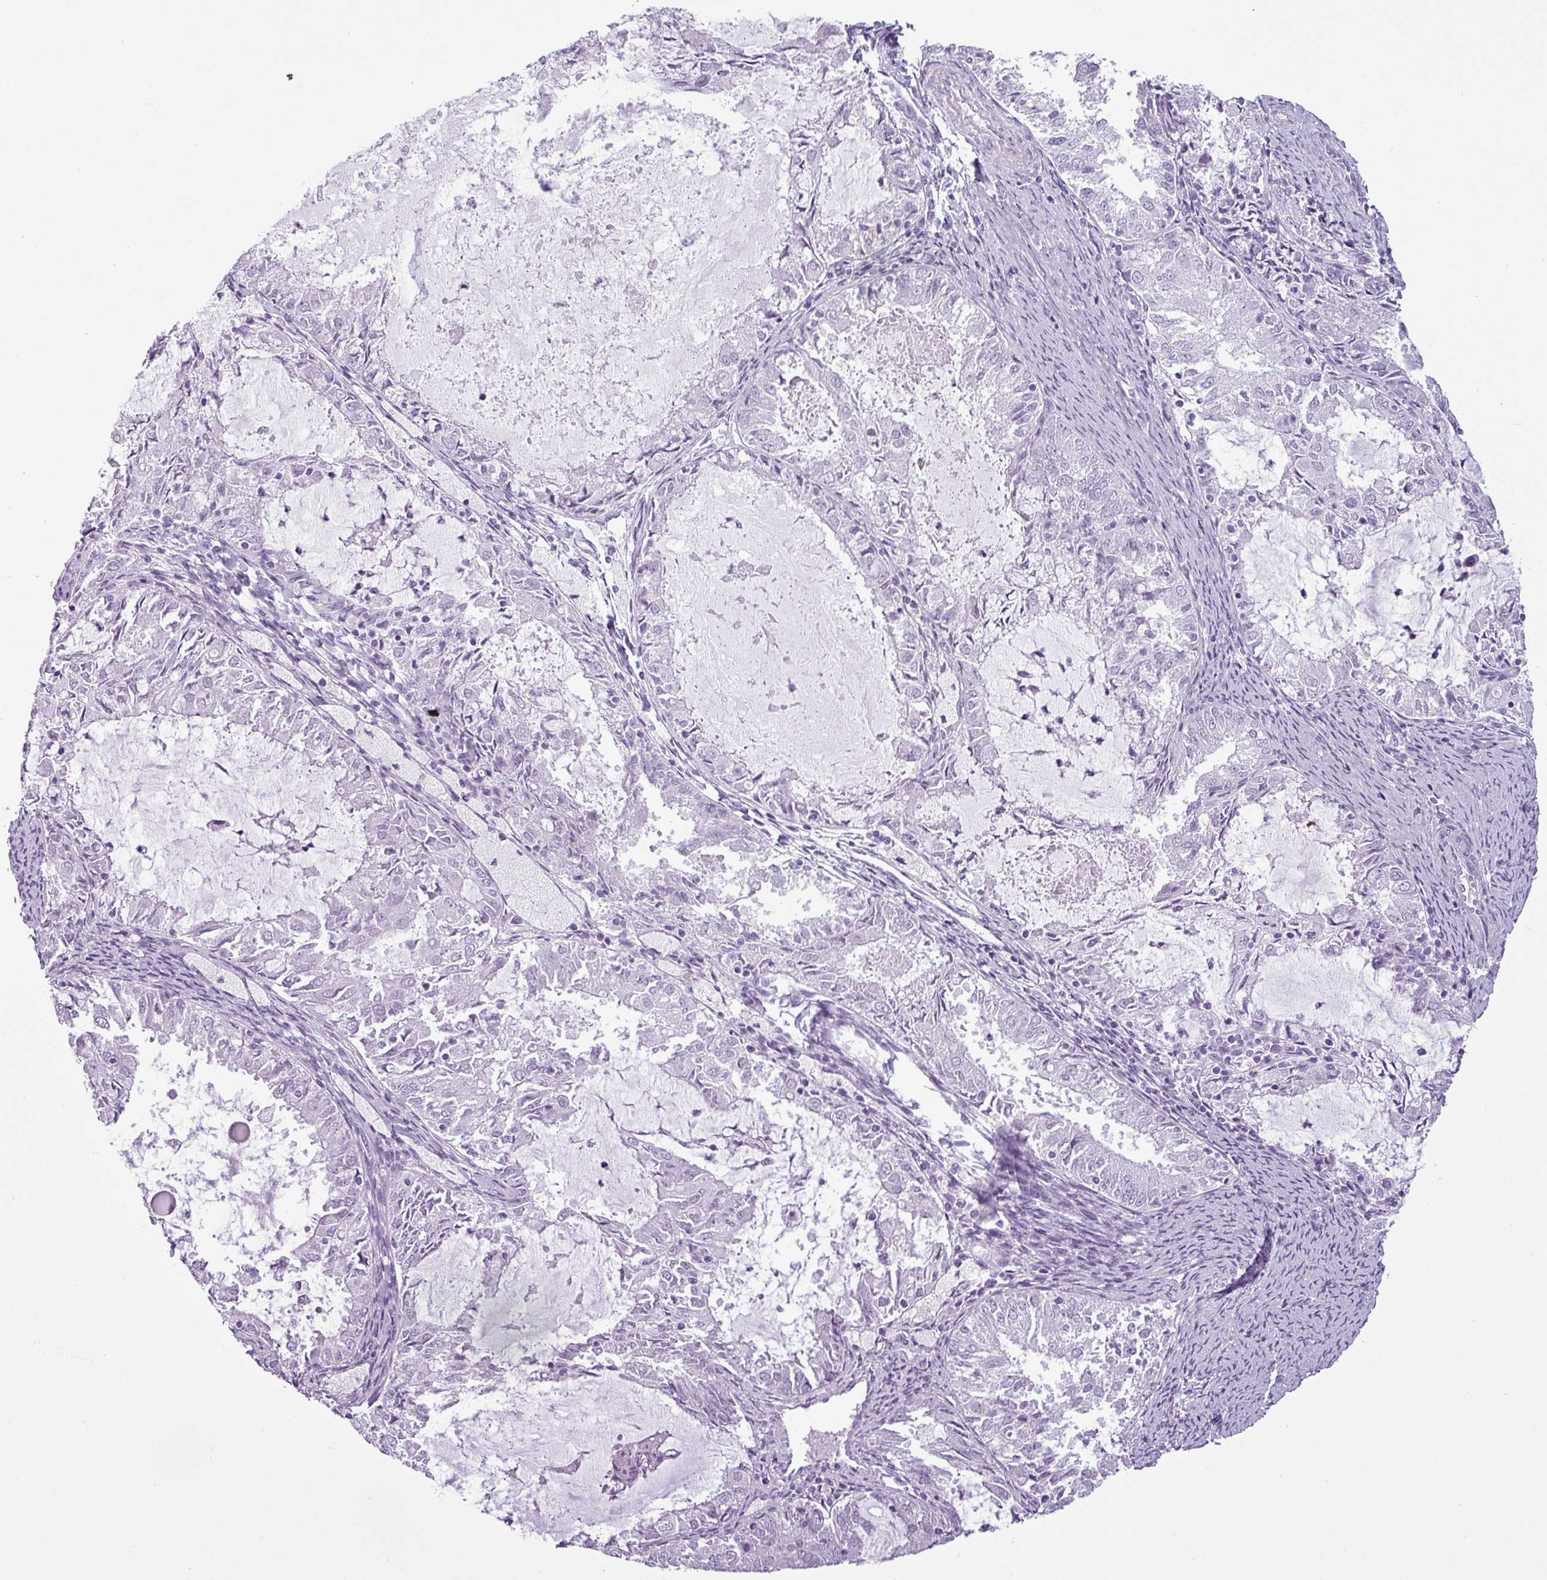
{"staining": {"intensity": "negative", "quantity": "none", "location": "none"}, "tissue": "endometrial cancer", "cell_type": "Tumor cells", "image_type": "cancer", "snomed": [{"axis": "morphology", "description": "Adenocarcinoma, NOS"}, {"axis": "topography", "description": "Endometrium"}], "caption": "Immunohistochemical staining of endometrial cancer displays no significant expression in tumor cells.", "gene": "CDH16", "patient": {"sex": "female", "age": 57}}